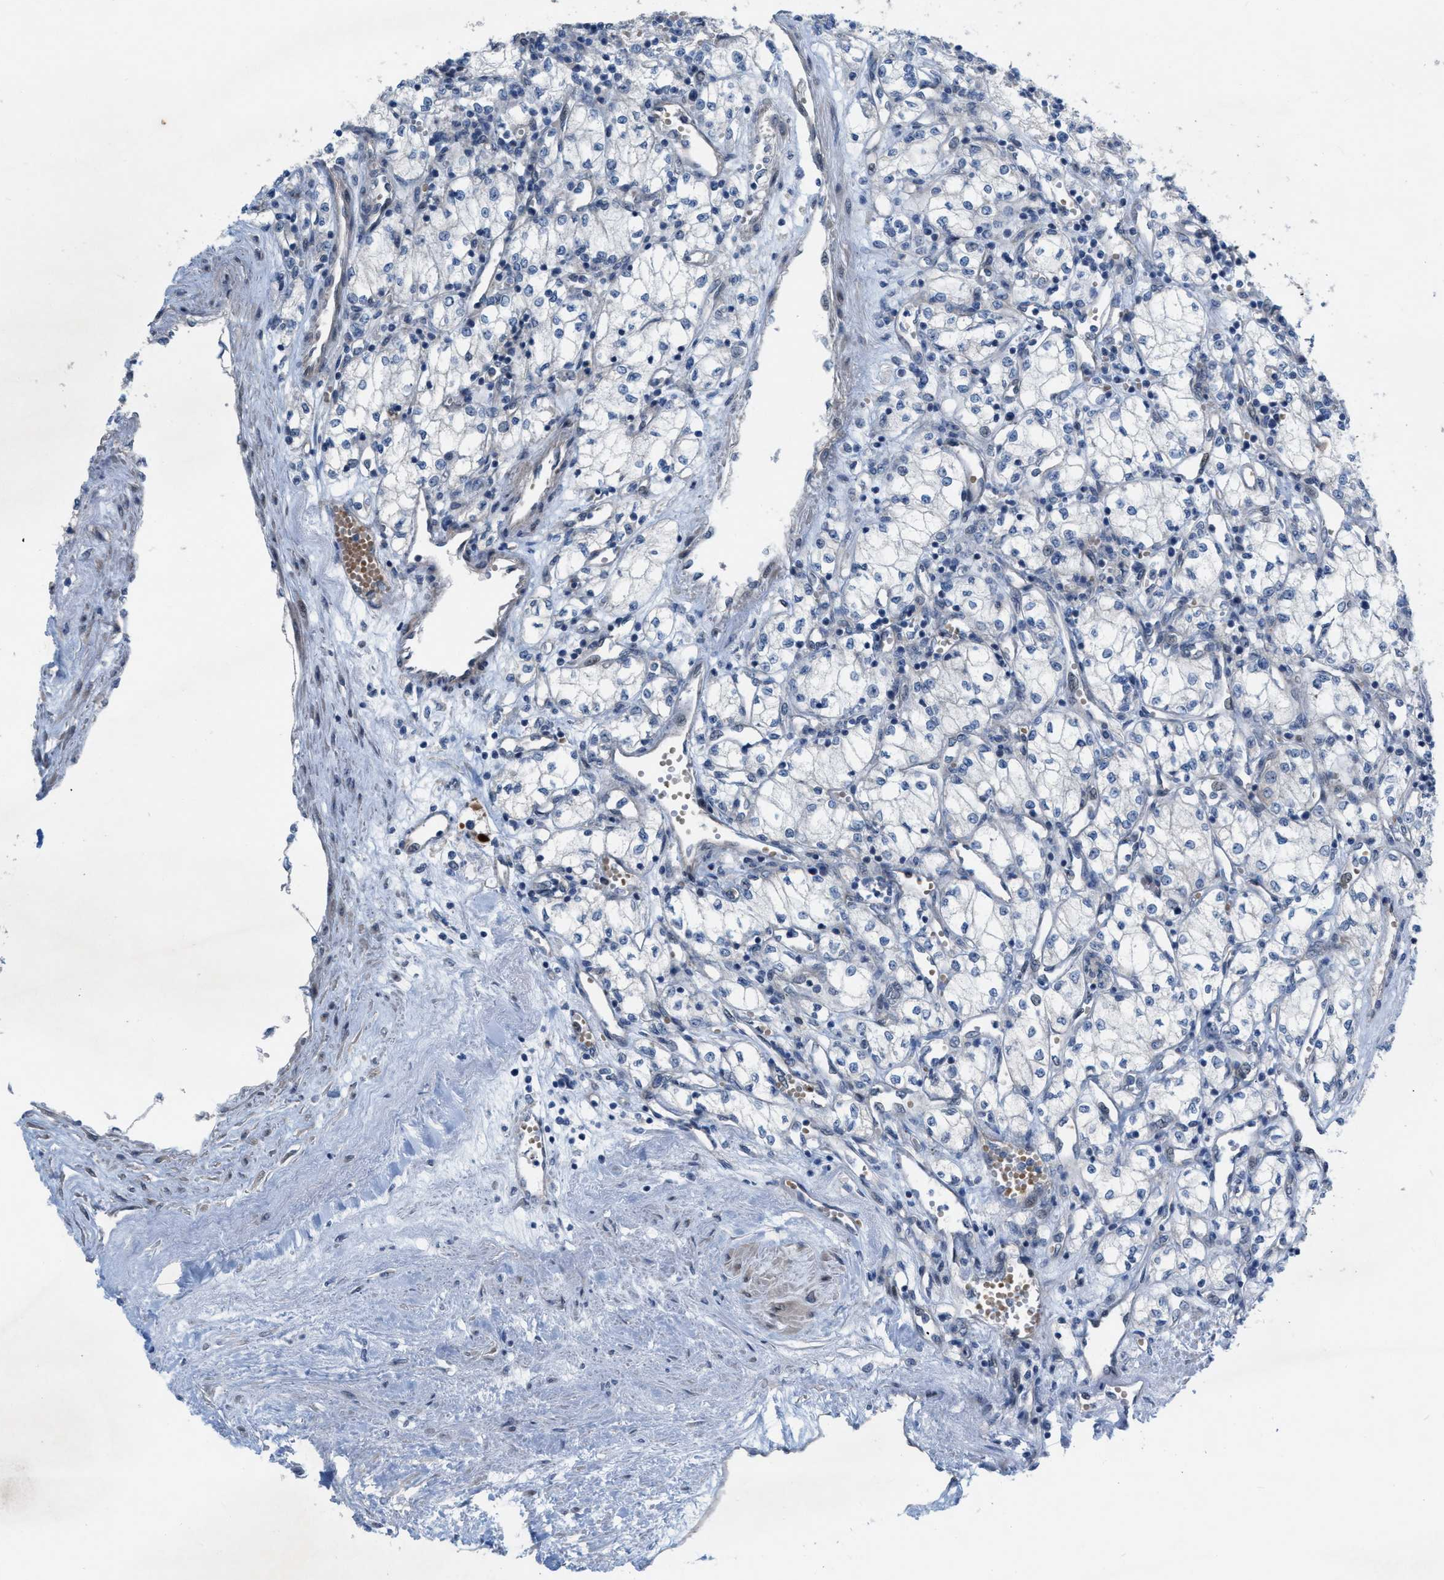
{"staining": {"intensity": "negative", "quantity": "none", "location": "none"}, "tissue": "renal cancer", "cell_type": "Tumor cells", "image_type": "cancer", "snomed": [{"axis": "morphology", "description": "Adenocarcinoma, NOS"}, {"axis": "topography", "description": "Kidney"}], "caption": "This photomicrograph is of renal cancer stained with immunohistochemistry (IHC) to label a protein in brown with the nuclei are counter-stained blue. There is no staining in tumor cells. Brightfield microscopy of immunohistochemistry (IHC) stained with DAB (brown) and hematoxylin (blue), captured at high magnification.", "gene": "NDEL1", "patient": {"sex": "male", "age": 59}}